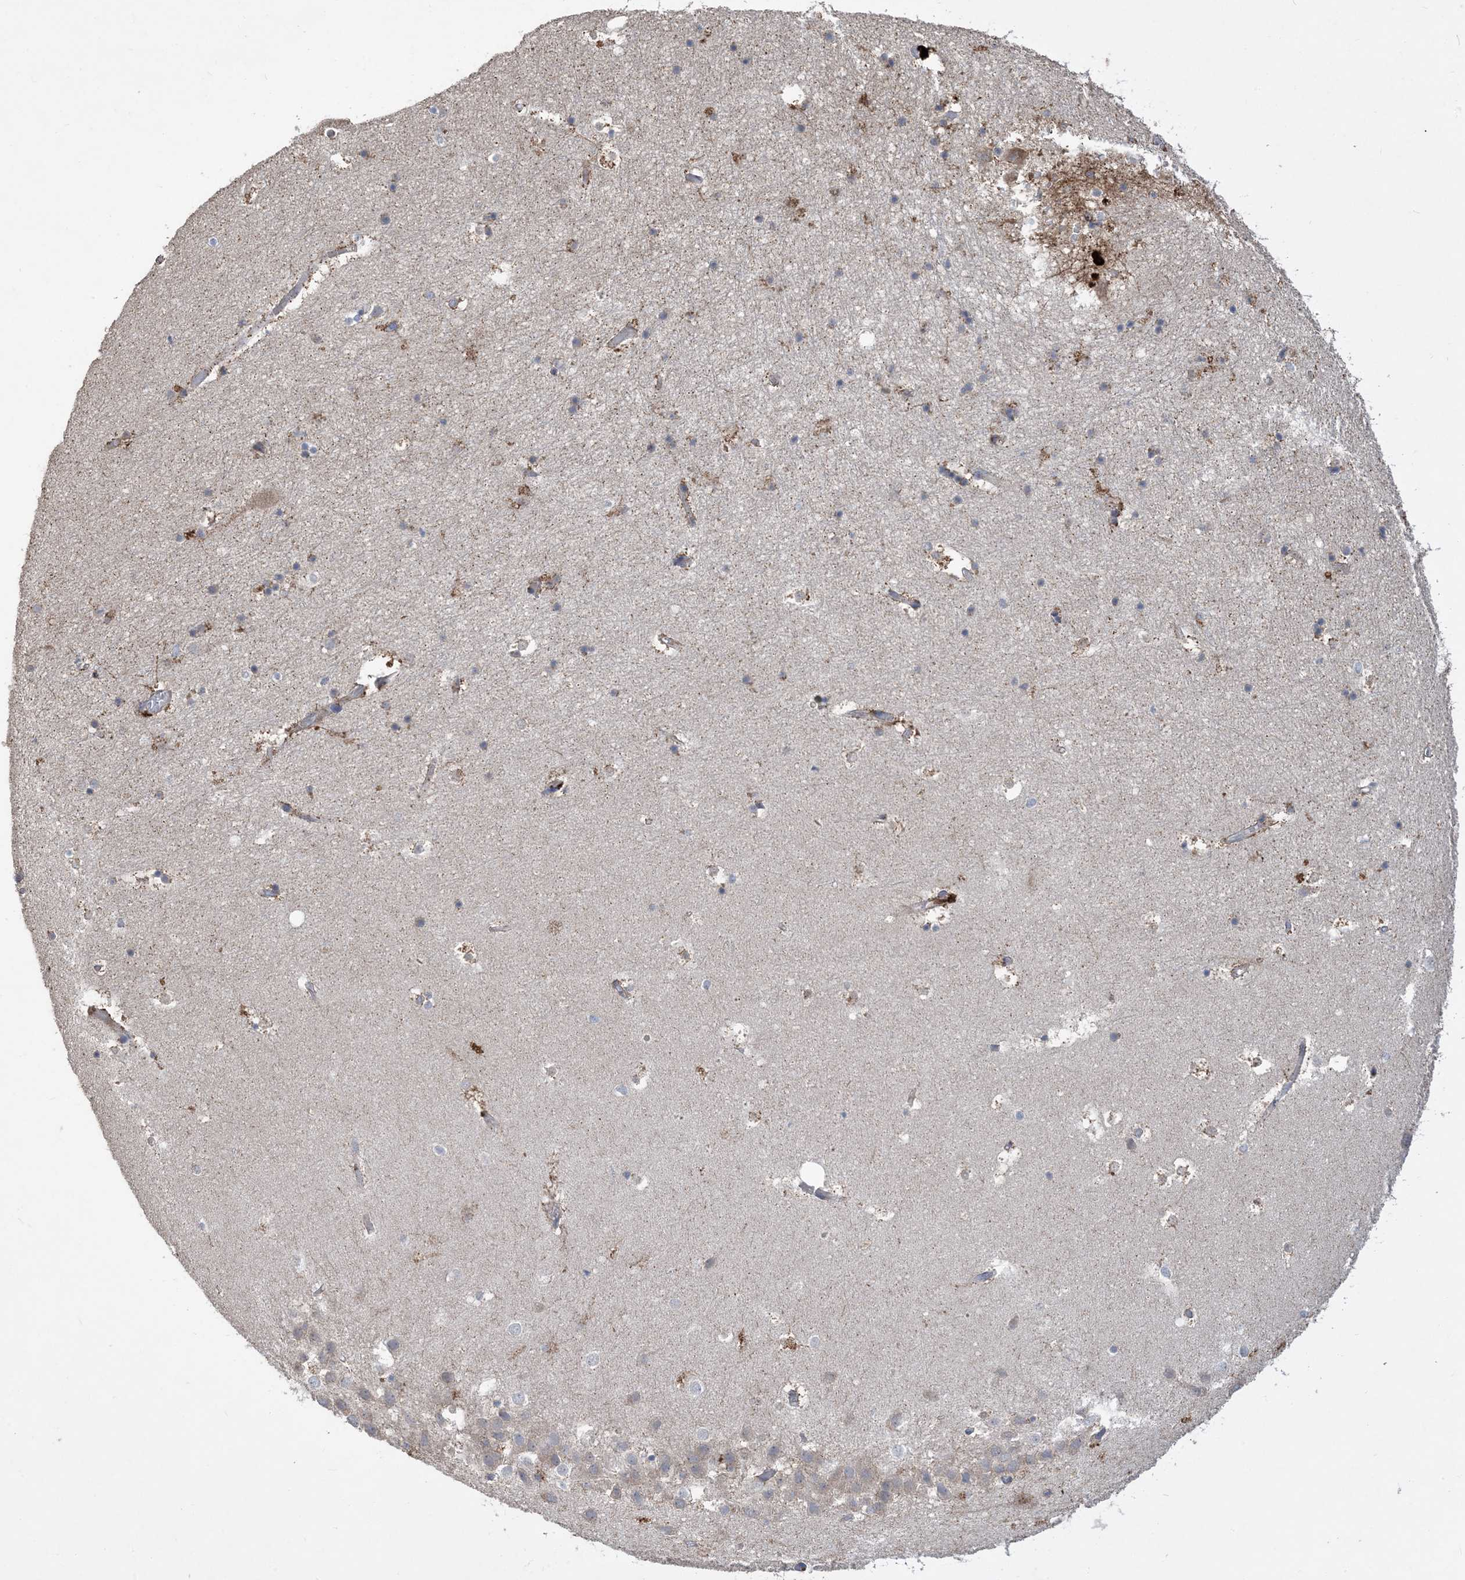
{"staining": {"intensity": "weak", "quantity": "25%-75%", "location": "cytoplasmic/membranous"}, "tissue": "hippocampus", "cell_type": "Glial cells", "image_type": "normal", "snomed": [{"axis": "morphology", "description": "Normal tissue, NOS"}, {"axis": "topography", "description": "Hippocampus"}], "caption": "A photomicrograph of hippocampus stained for a protein displays weak cytoplasmic/membranous brown staining in glial cells. The protein of interest is shown in brown color, while the nuclei are stained blue.", "gene": "MASP2", "patient": {"sex": "female", "age": 52}}